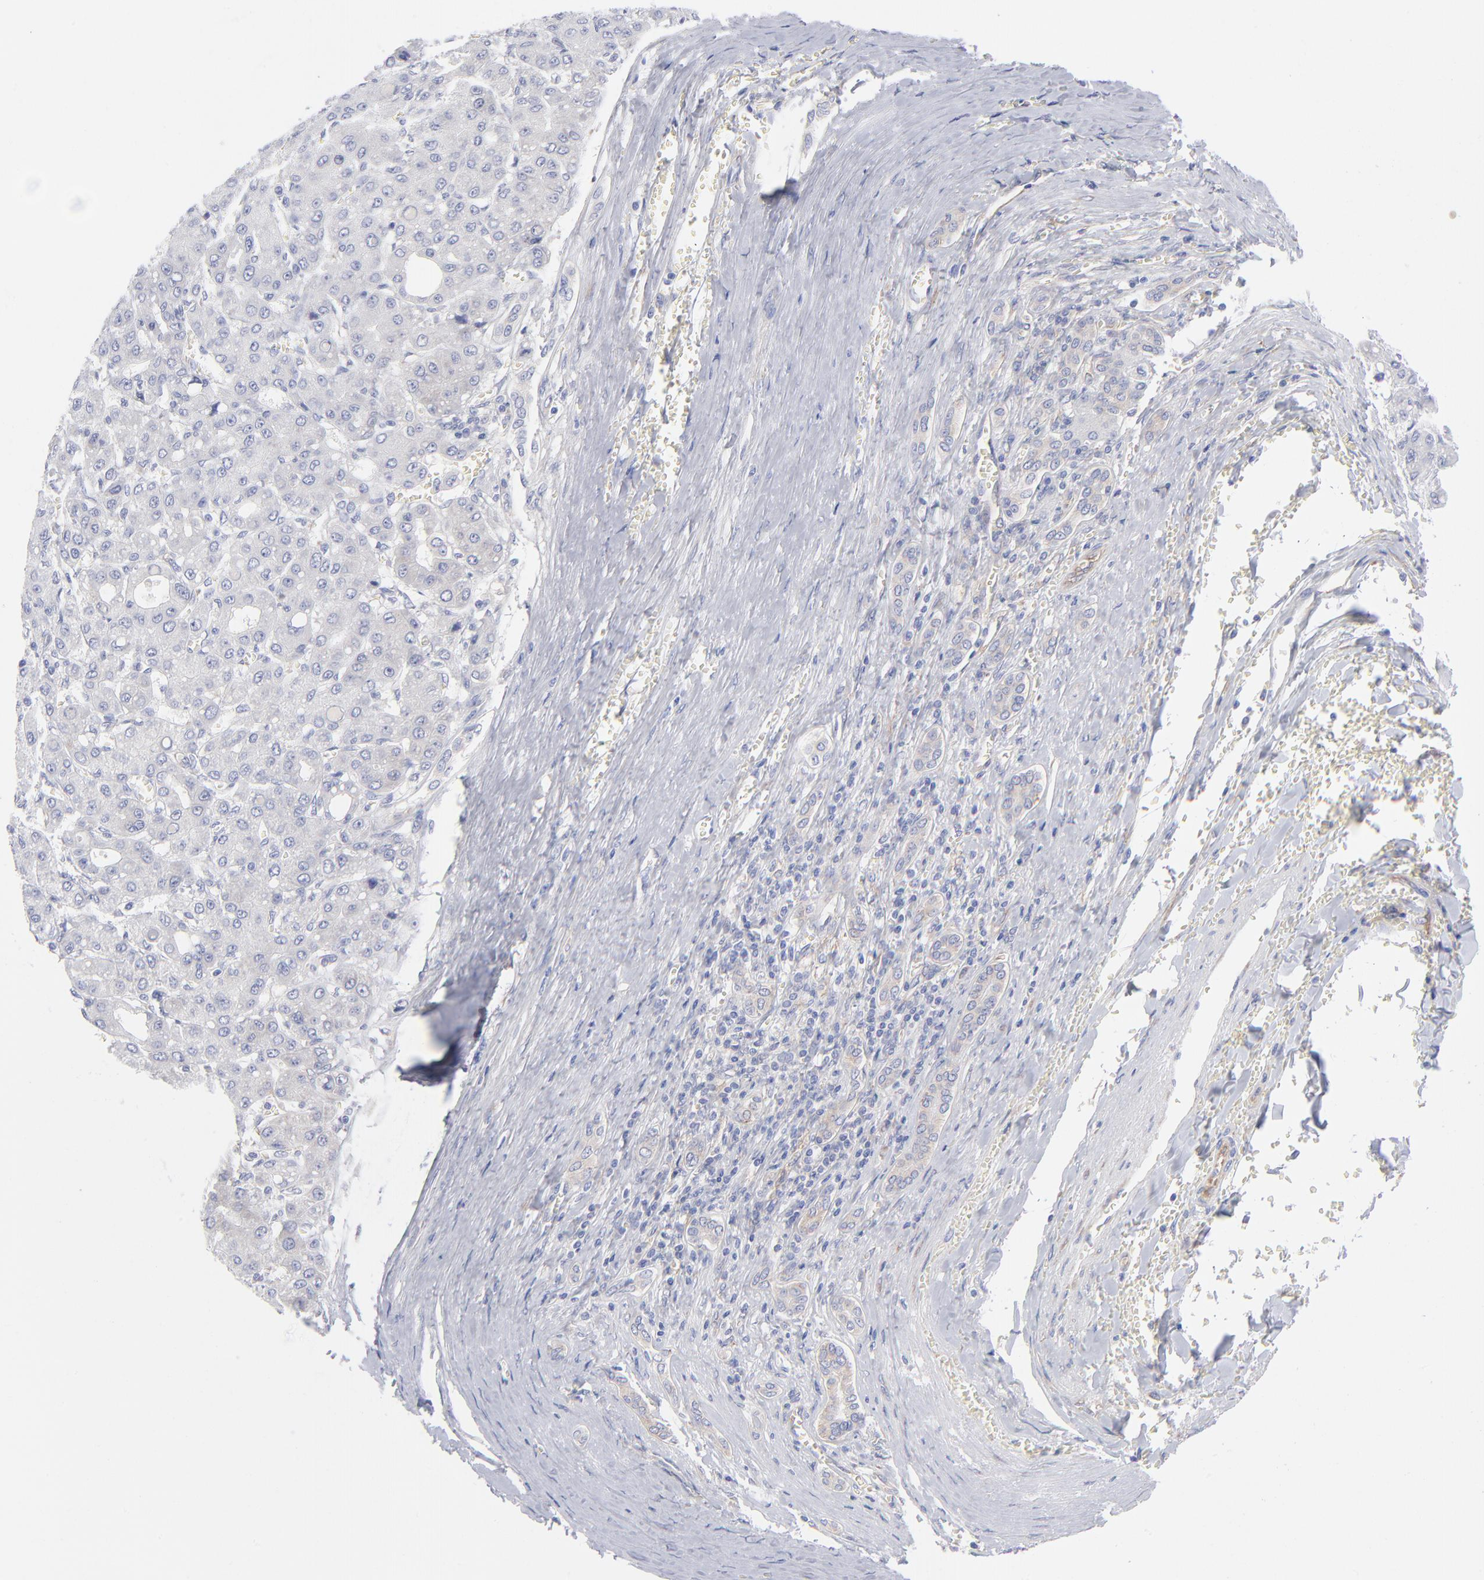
{"staining": {"intensity": "weak", "quantity": "<25%", "location": "cytoplasmic/membranous"}, "tissue": "liver cancer", "cell_type": "Tumor cells", "image_type": "cancer", "snomed": [{"axis": "morphology", "description": "Carcinoma, Hepatocellular, NOS"}, {"axis": "topography", "description": "Liver"}], "caption": "Hepatocellular carcinoma (liver) was stained to show a protein in brown. There is no significant positivity in tumor cells. The staining was performed using DAB to visualize the protein expression in brown, while the nuclei were stained in blue with hematoxylin (Magnification: 20x).", "gene": "EIF2AK2", "patient": {"sex": "male", "age": 69}}